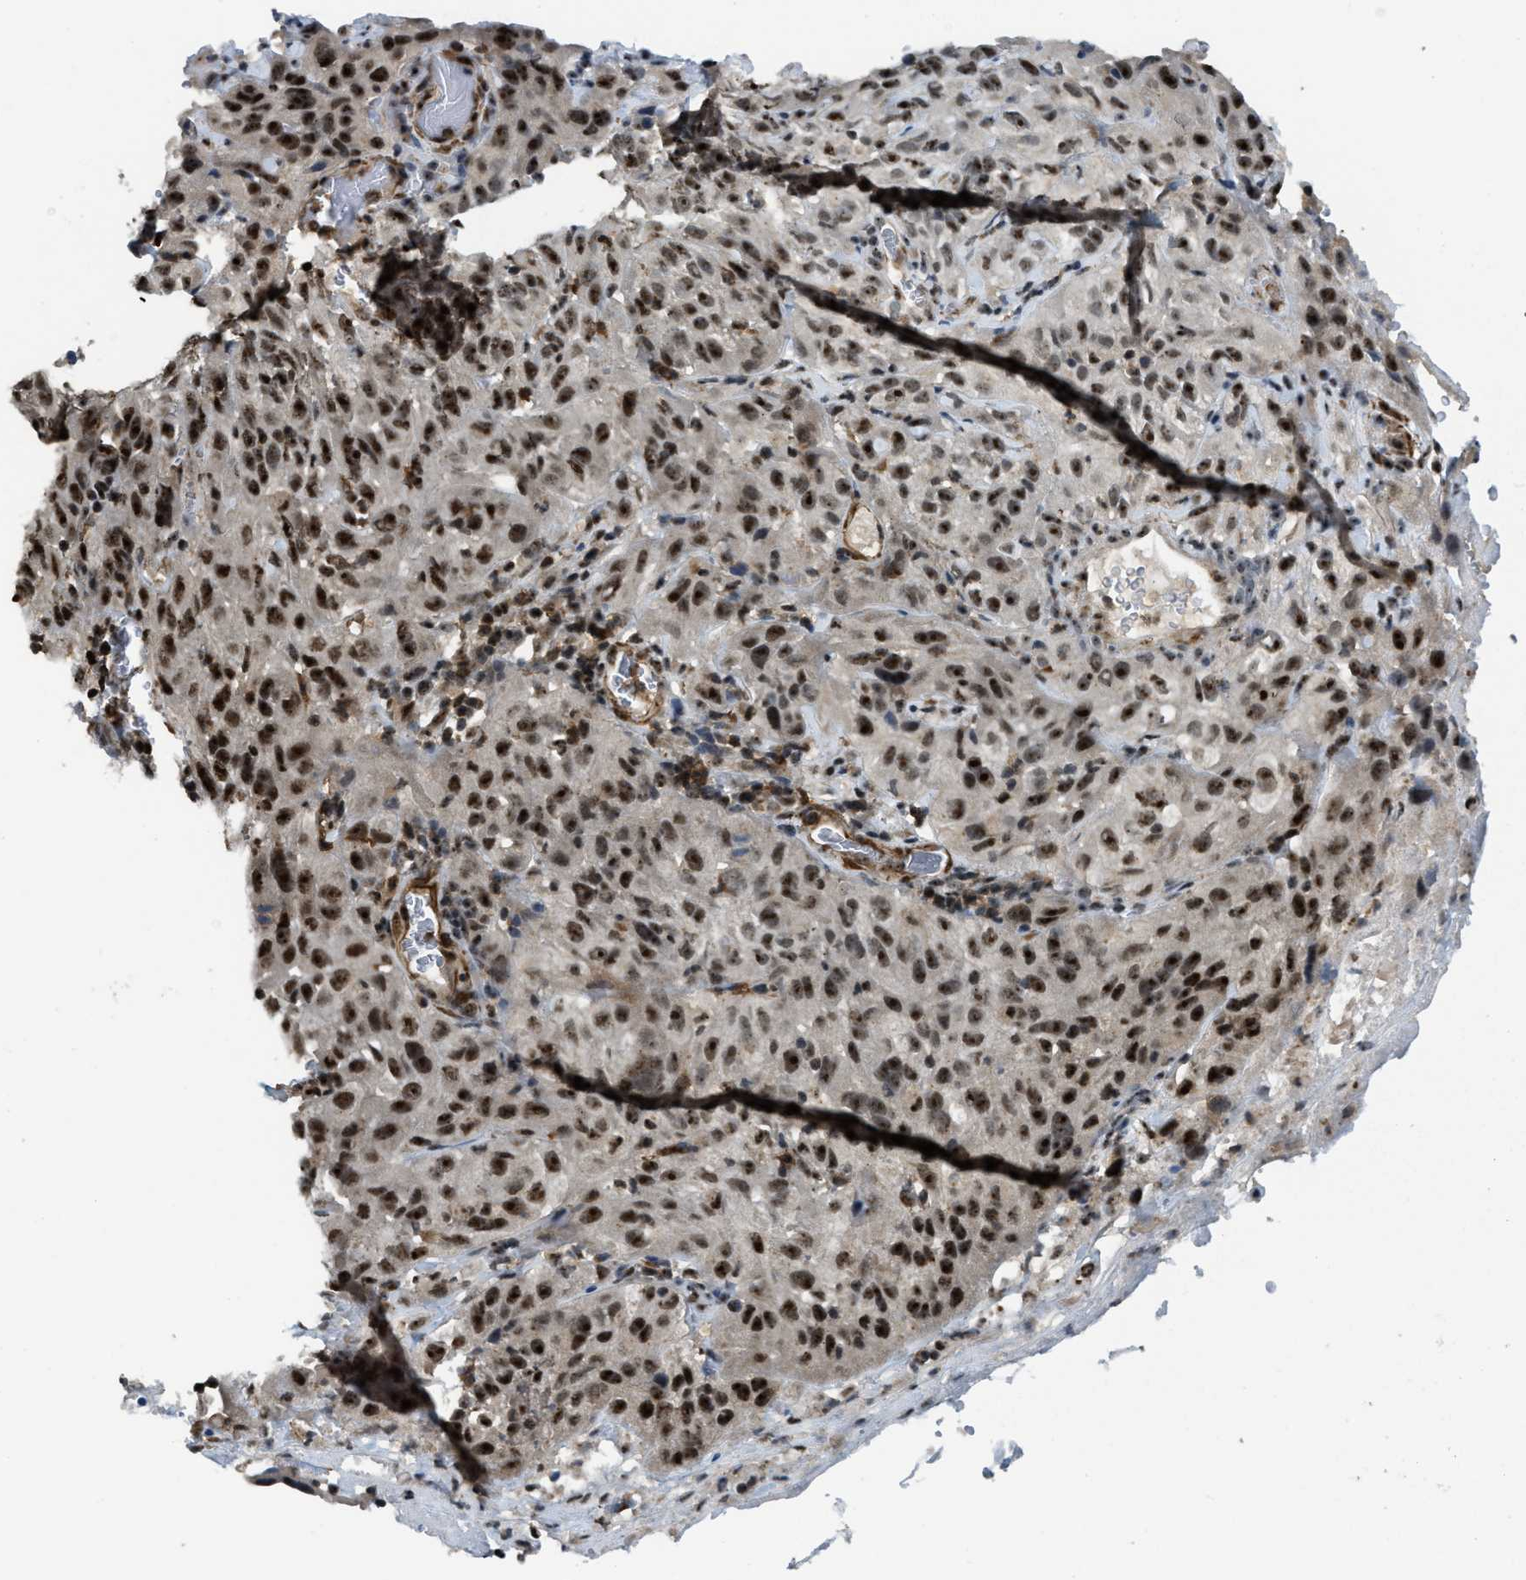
{"staining": {"intensity": "strong", "quantity": ">75%", "location": "nuclear"}, "tissue": "cervical cancer", "cell_type": "Tumor cells", "image_type": "cancer", "snomed": [{"axis": "morphology", "description": "Squamous cell carcinoma, NOS"}, {"axis": "topography", "description": "Cervix"}], "caption": "Strong nuclear expression is present in about >75% of tumor cells in cervical cancer. The staining was performed using DAB (3,3'-diaminobenzidine), with brown indicating positive protein expression. Nuclei are stained blue with hematoxylin.", "gene": "E2F1", "patient": {"sex": "female", "age": 32}}